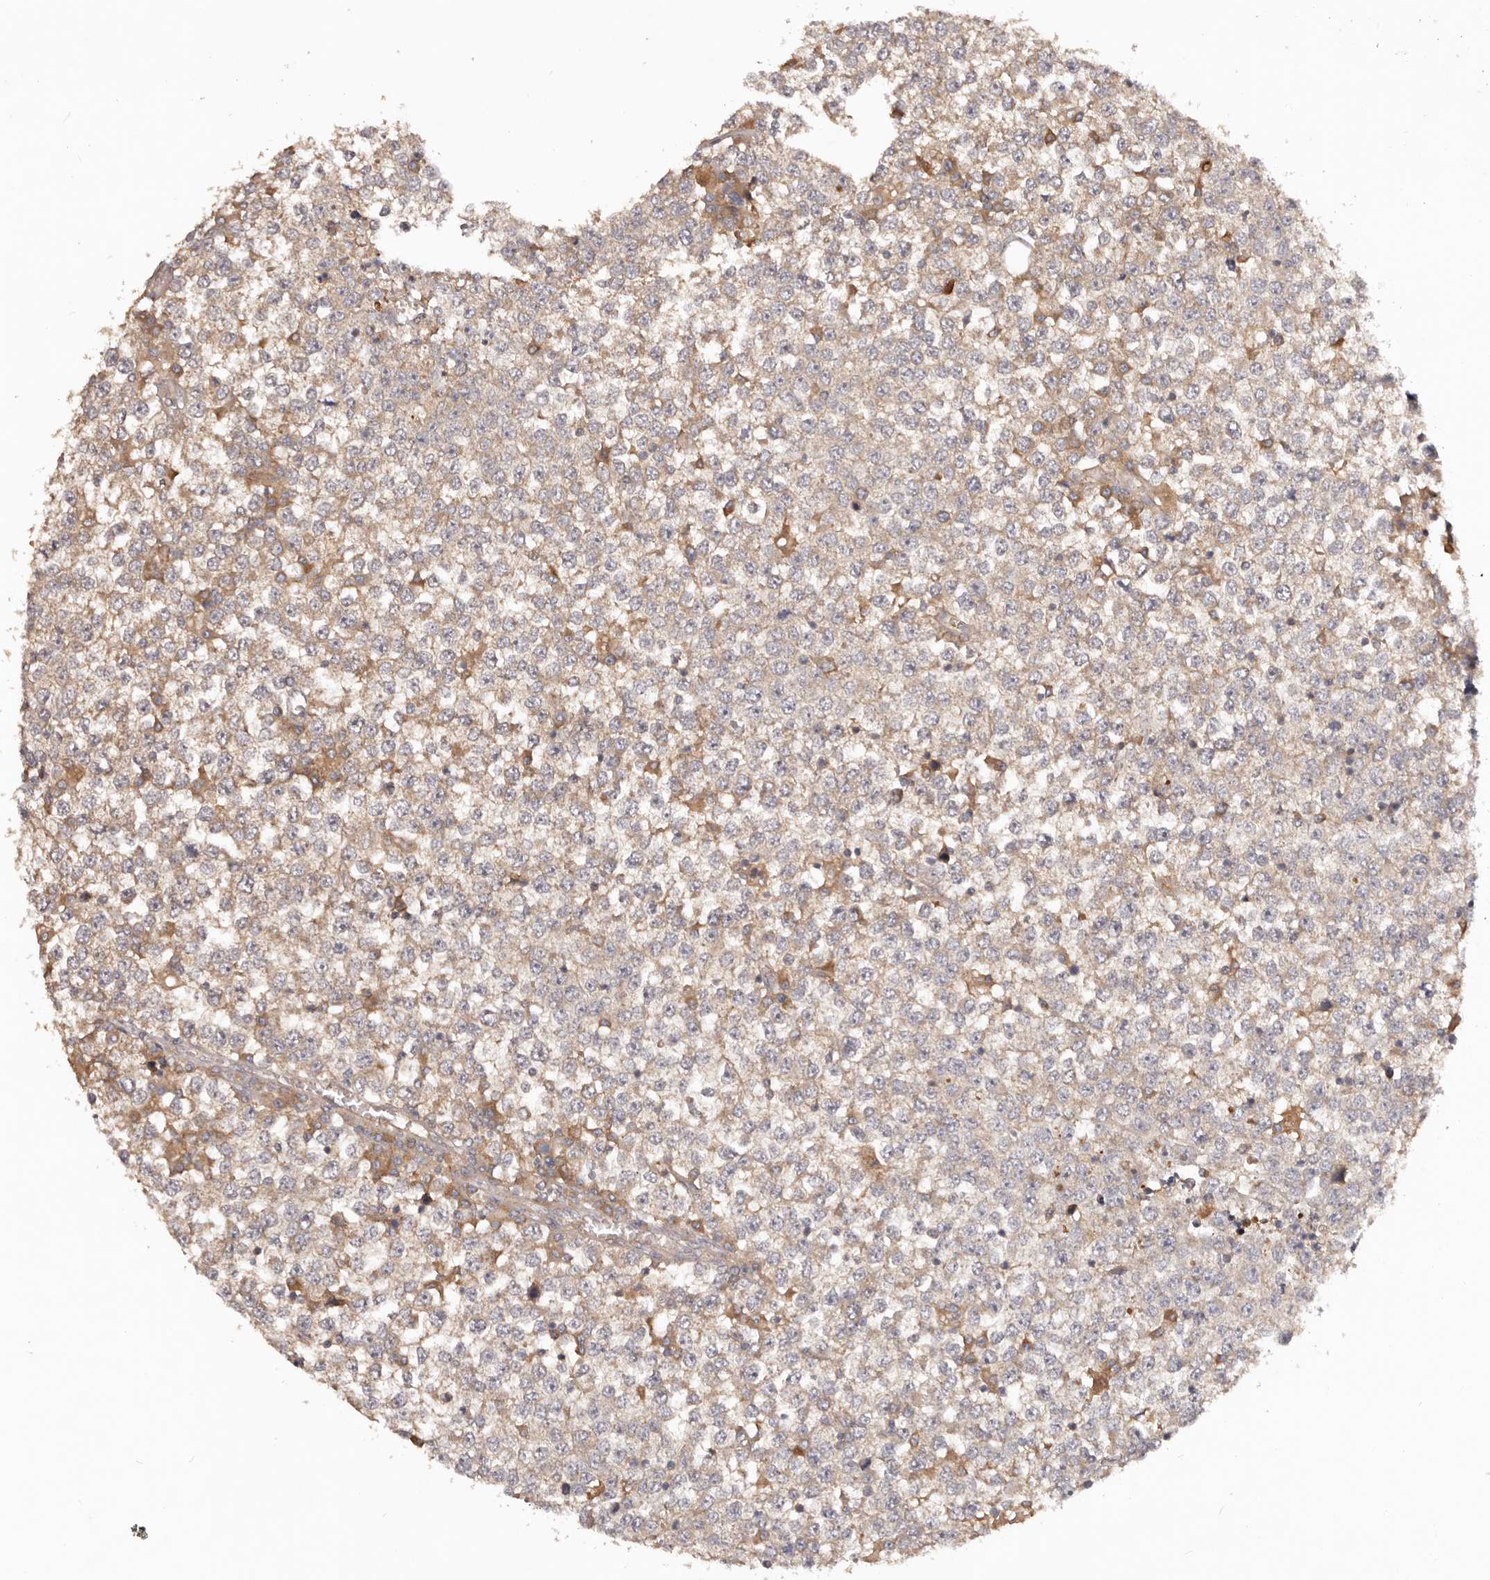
{"staining": {"intensity": "negative", "quantity": "none", "location": "none"}, "tissue": "testis cancer", "cell_type": "Tumor cells", "image_type": "cancer", "snomed": [{"axis": "morphology", "description": "Seminoma, NOS"}, {"axis": "topography", "description": "Testis"}], "caption": "Human seminoma (testis) stained for a protein using IHC exhibits no expression in tumor cells.", "gene": "PKIB", "patient": {"sex": "male", "age": 65}}